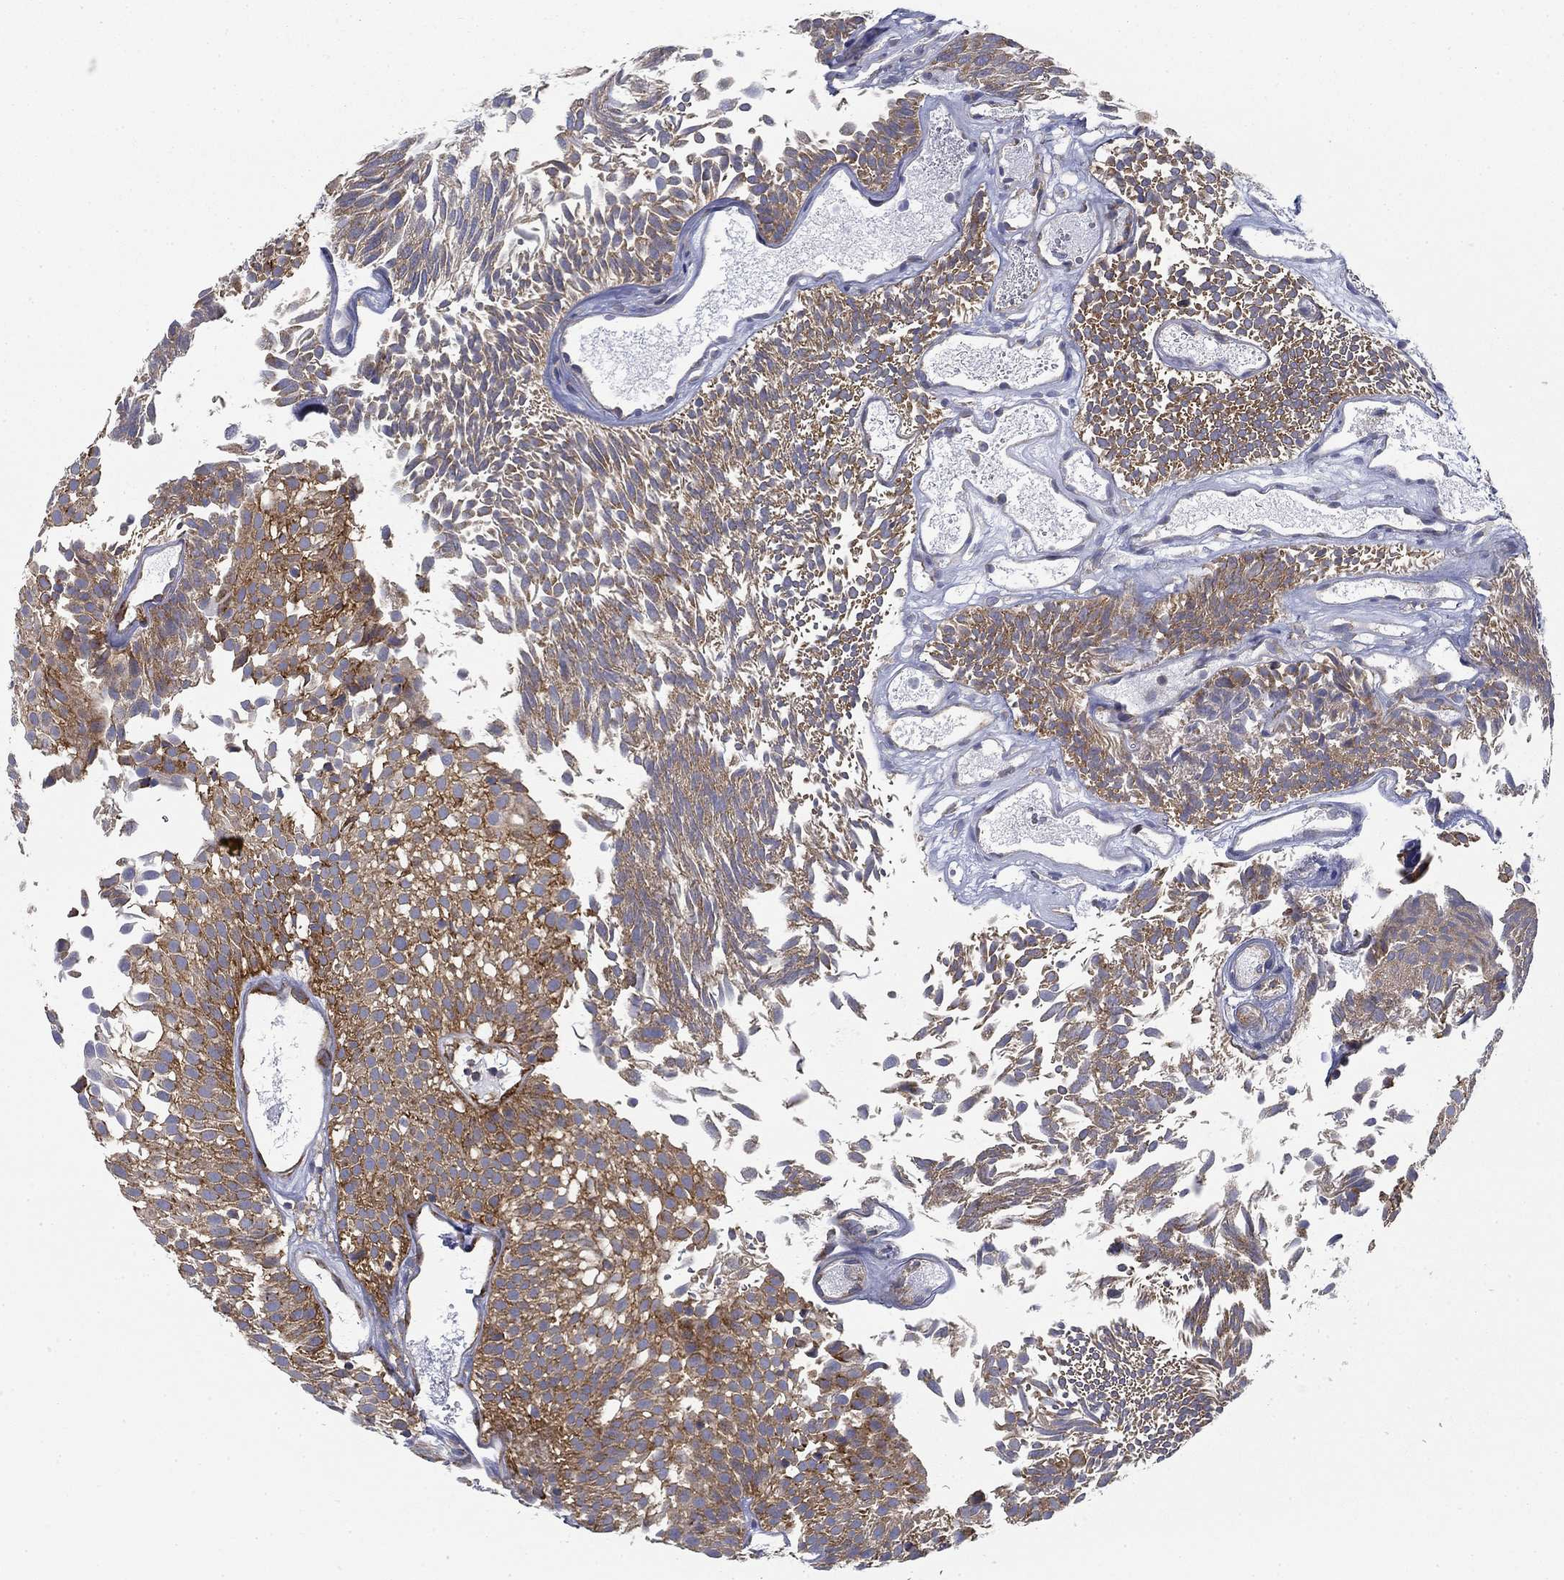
{"staining": {"intensity": "strong", "quantity": "25%-75%", "location": "cytoplasmic/membranous"}, "tissue": "urothelial cancer", "cell_type": "Tumor cells", "image_type": "cancer", "snomed": [{"axis": "morphology", "description": "Urothelial carcinoma, Low grade"}, {"axis": "topography", "description": "Urinary bladder"}], "caption": "Brown immunohistochemical staining in urothelial cancer shows strong cytoplasmic/membranous staining in about 25%-75% of tumor cells.", "gene": "FXR1", "patient": {"sex": "male", "age": 52}}